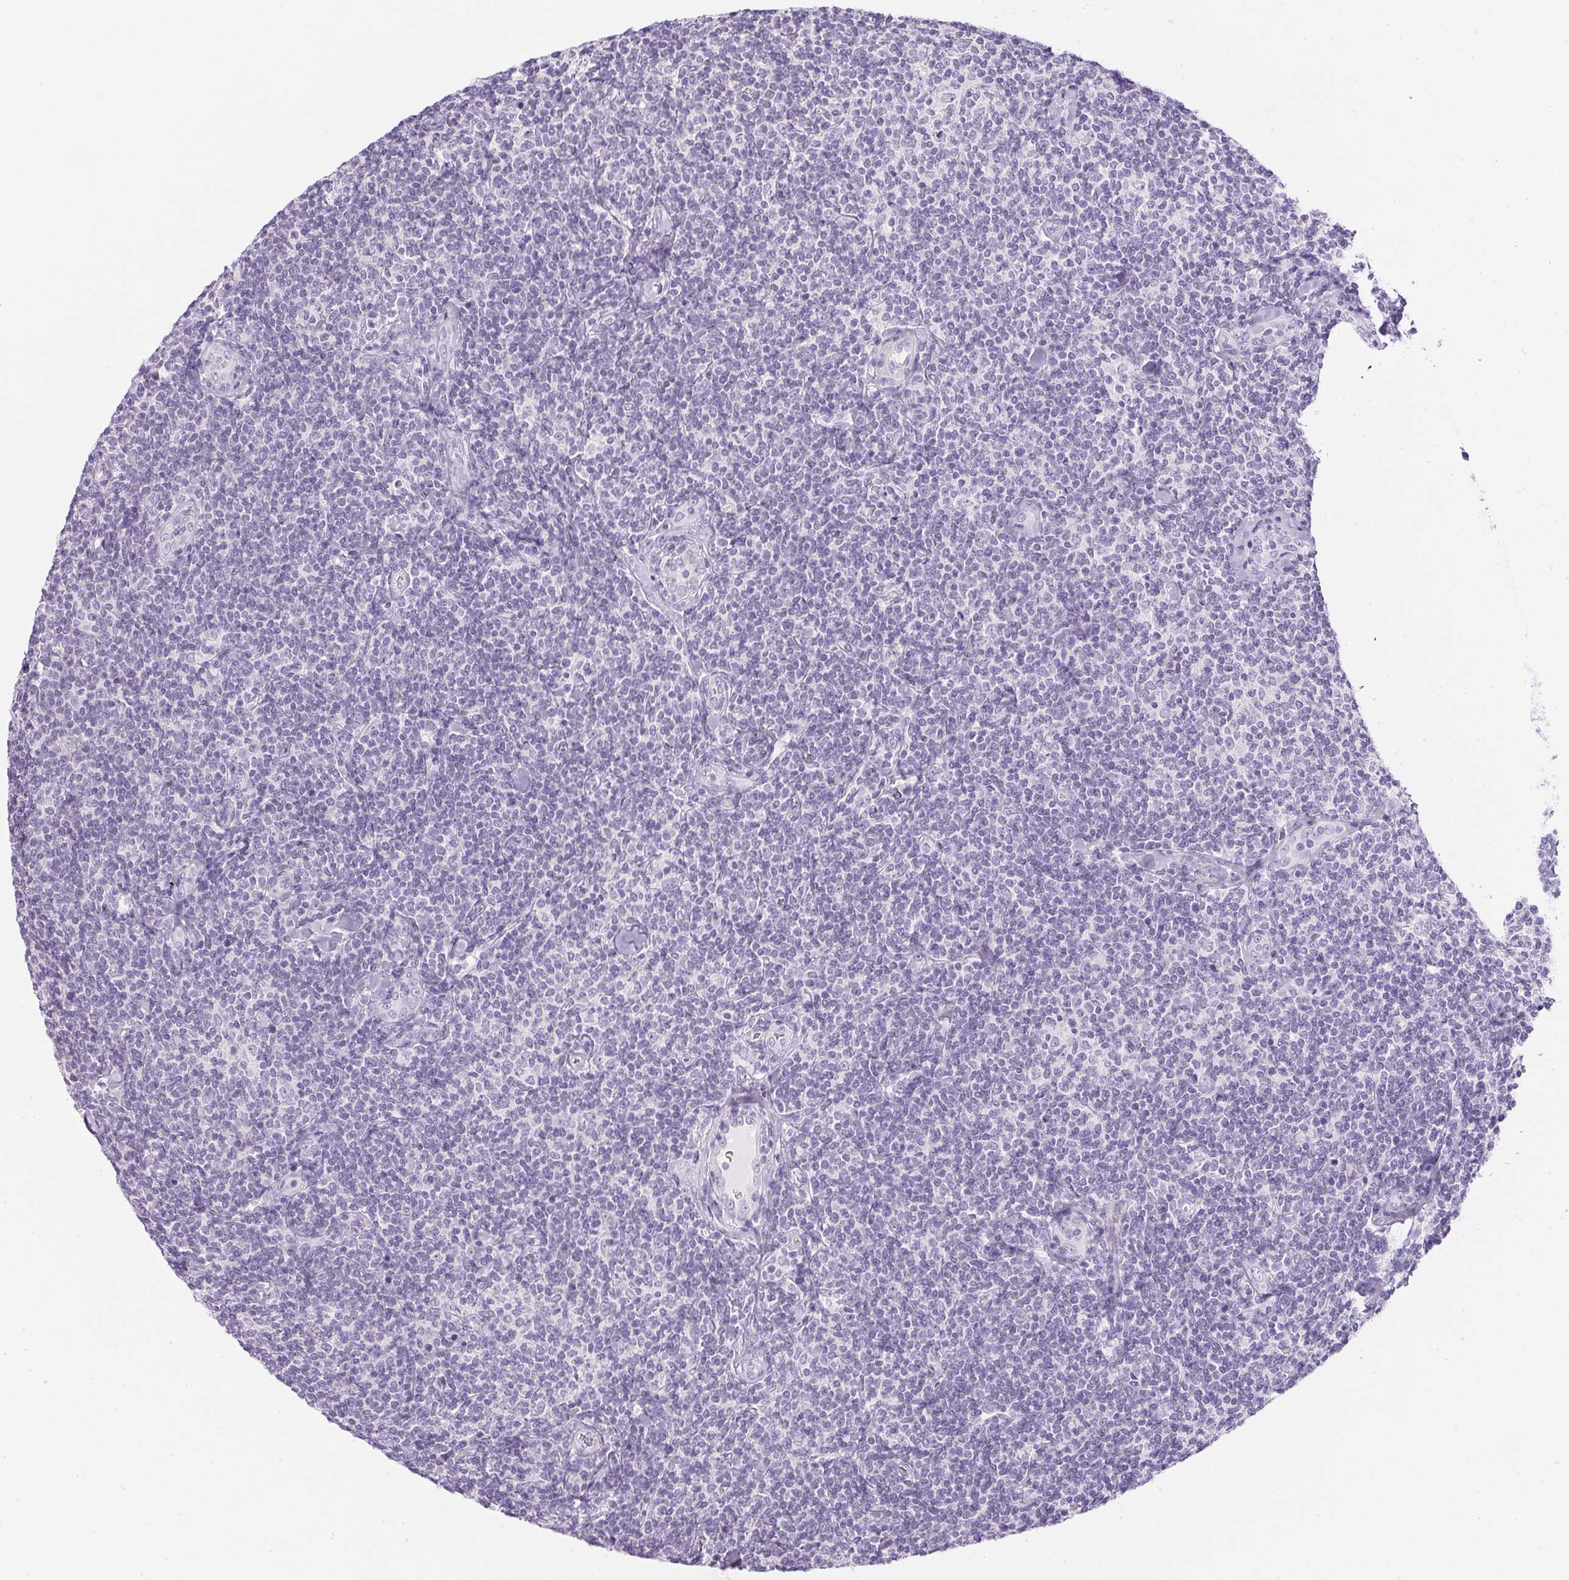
{"staining": {"intensity": "negative", "quantity": "none", "location": "none"}, "tissue": "lymphoma", "cell_type": "Tumor cells", "image_type": "cancer", "snomed": [{"axis": "morphology", "description": "Malignant lymphoma, non-Hodgkin's type, Low grade"}, {"axis": "topography", "description": "Lymph node"}], "caption": "A photomicrograph of lymphoma stained for a protein exhibits no brown staining in tumor cells.", "gene": "CTRL", "patient": {"sex": "female", "age": 56}}